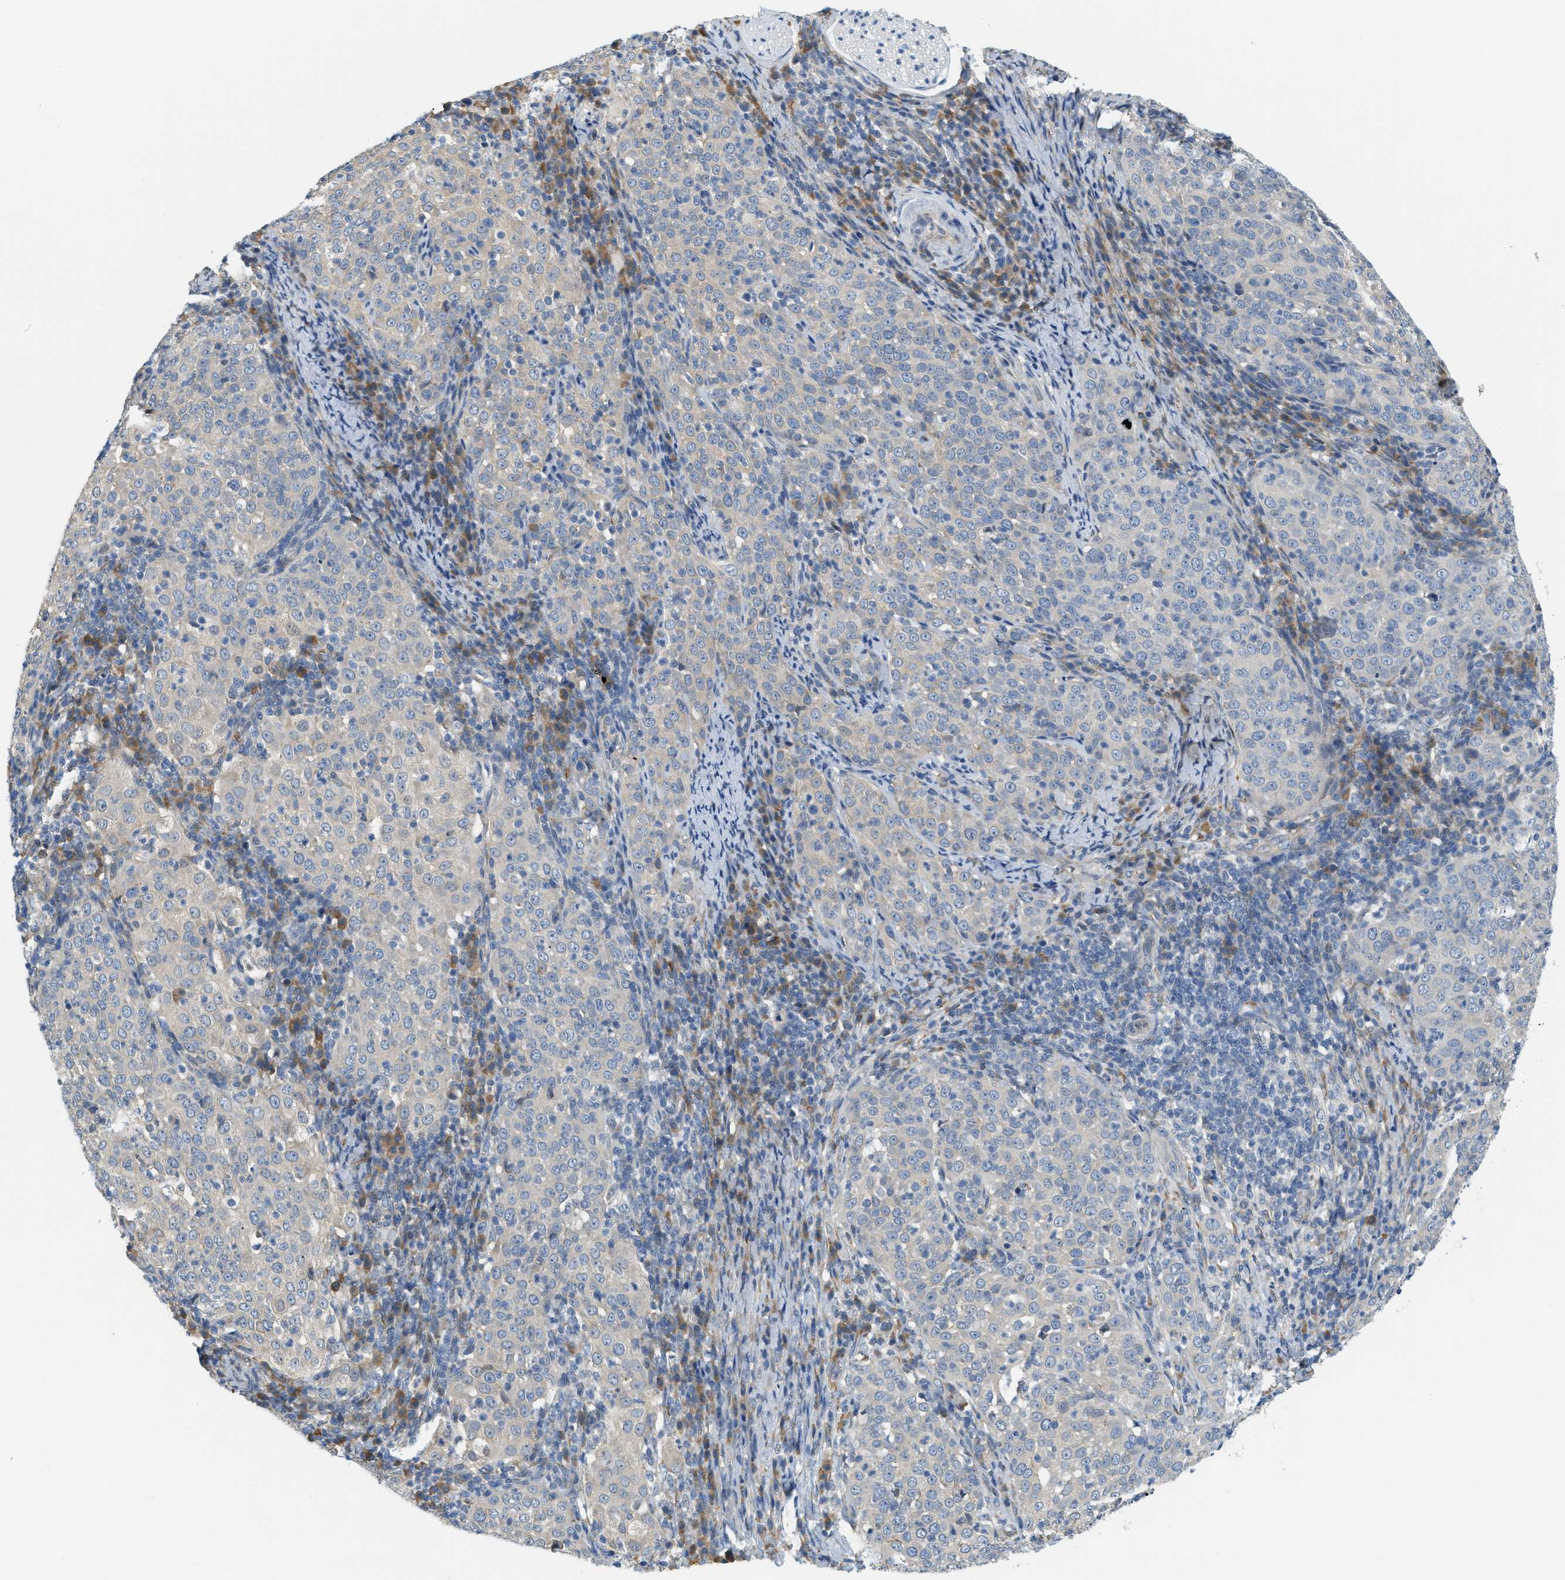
{"staining": {"intensity": "negative", "quantity": "none", "location": "none"}, "tissue": "cervical cancer", "cell_type": "Tumor cells", "image_type": "cancer", "snomed": [{"axis": "morphology", "description": "Squamous cell carcinoma, NOS"}, {"axis": "topography", "description": "Cervix"}], "caption": "Human cervical cancer stained for a protein using immunohistochemistry (IHC) exhibits no expression in tumor cells.", "gene": "CYTH2", "patient": {"sex": "female", "age": 51}}